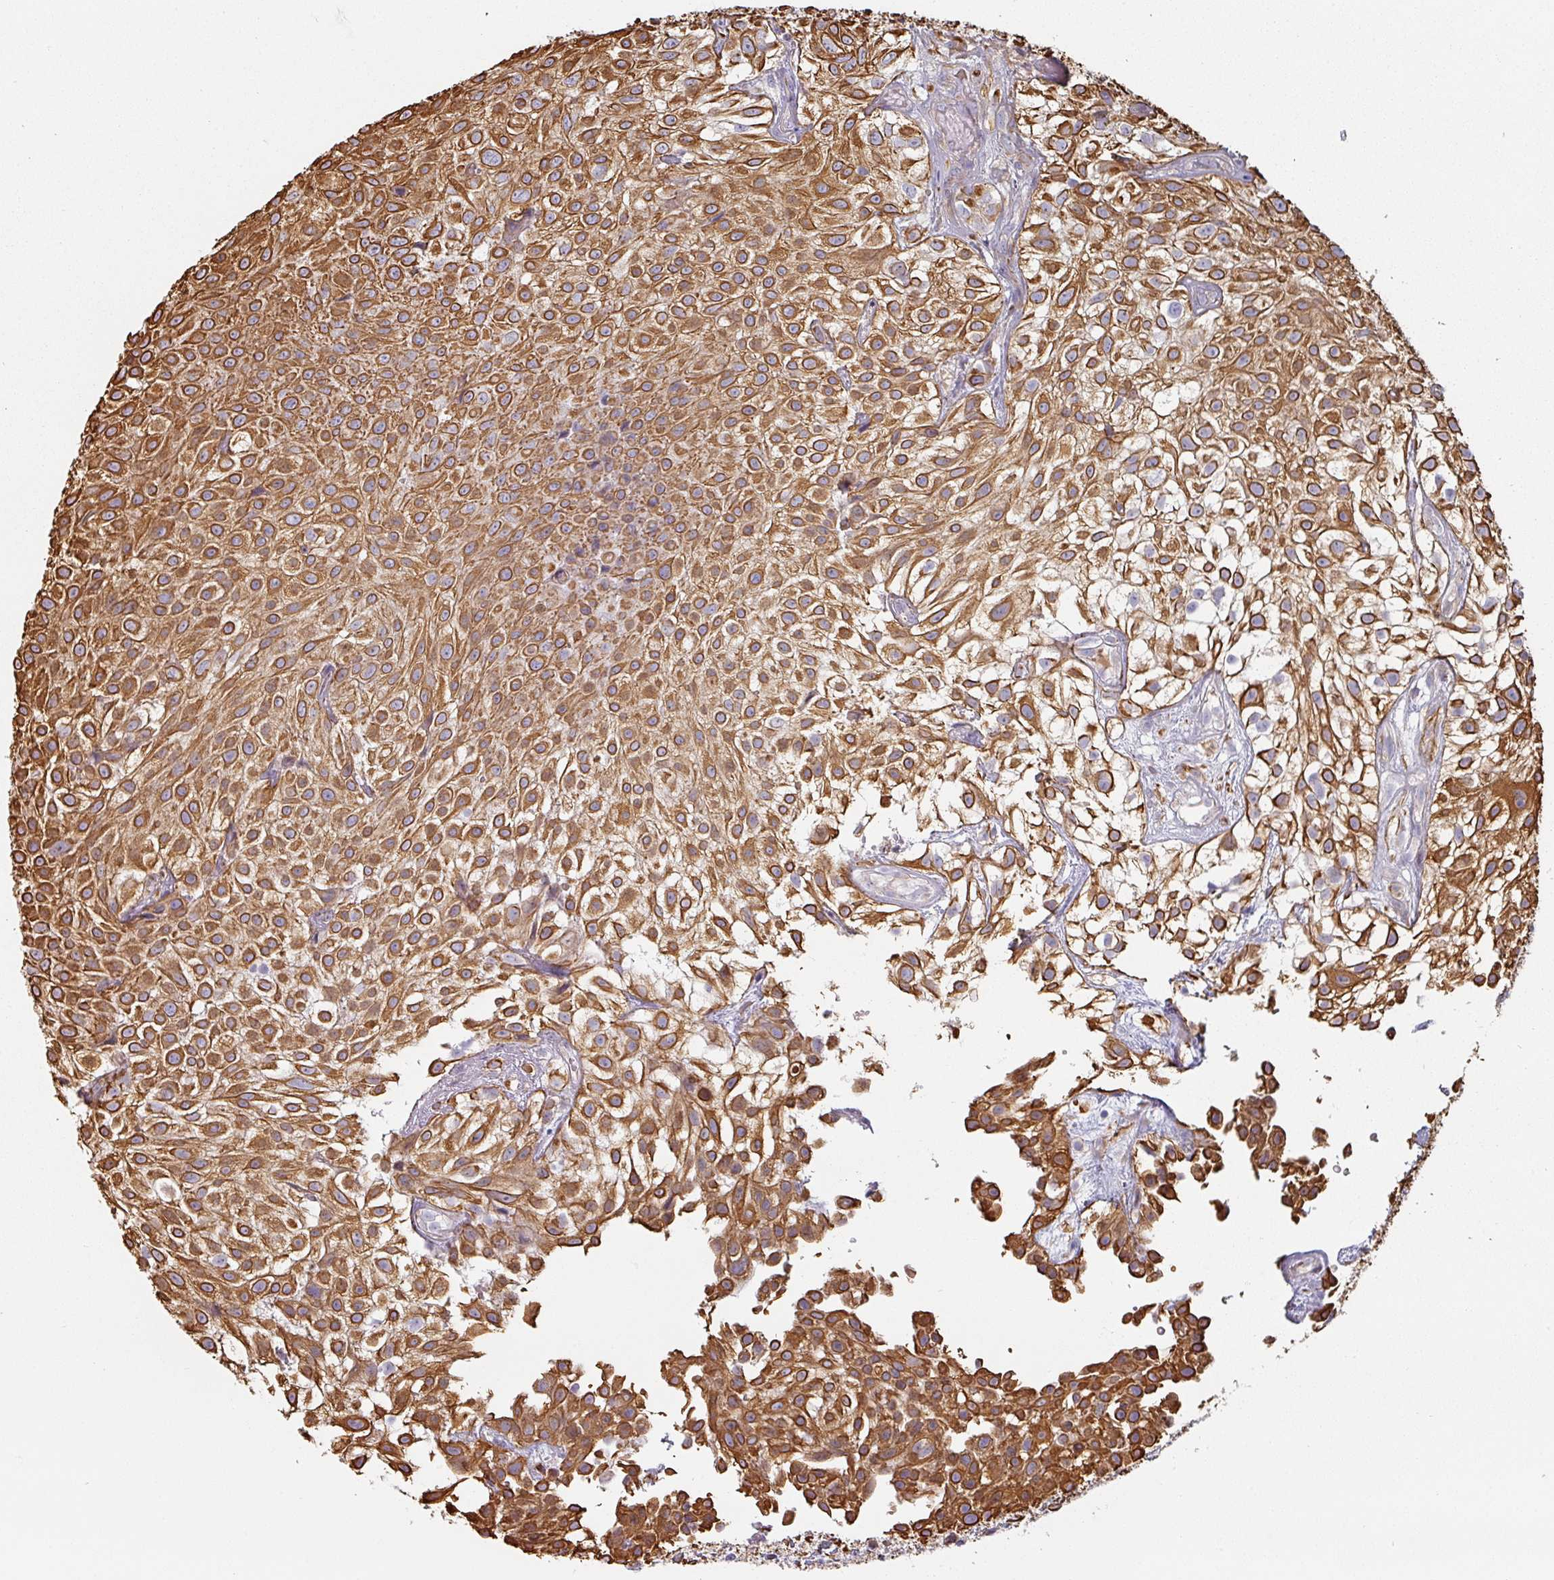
{"staining": {"intensity": "strong", "quantity": ">75%", "location": "cytoplasmic/membranous"}, "tissue": "urothelial cancer", "cell_type": "Tumor cells", "image_type": "cancer", "snomed": [{"axis": "morphology", "description": "Urothelial carcinoma, High grade"}, {"axis": "topography", "description": "Urinary bladder"}], "caption": "A brown stain labels strong cytoplasmic/membranous staining of a protein in human urothelial cancer tumor cells.", "gene": "CEP78", "patient": {"sex": "male", "age": 56}}